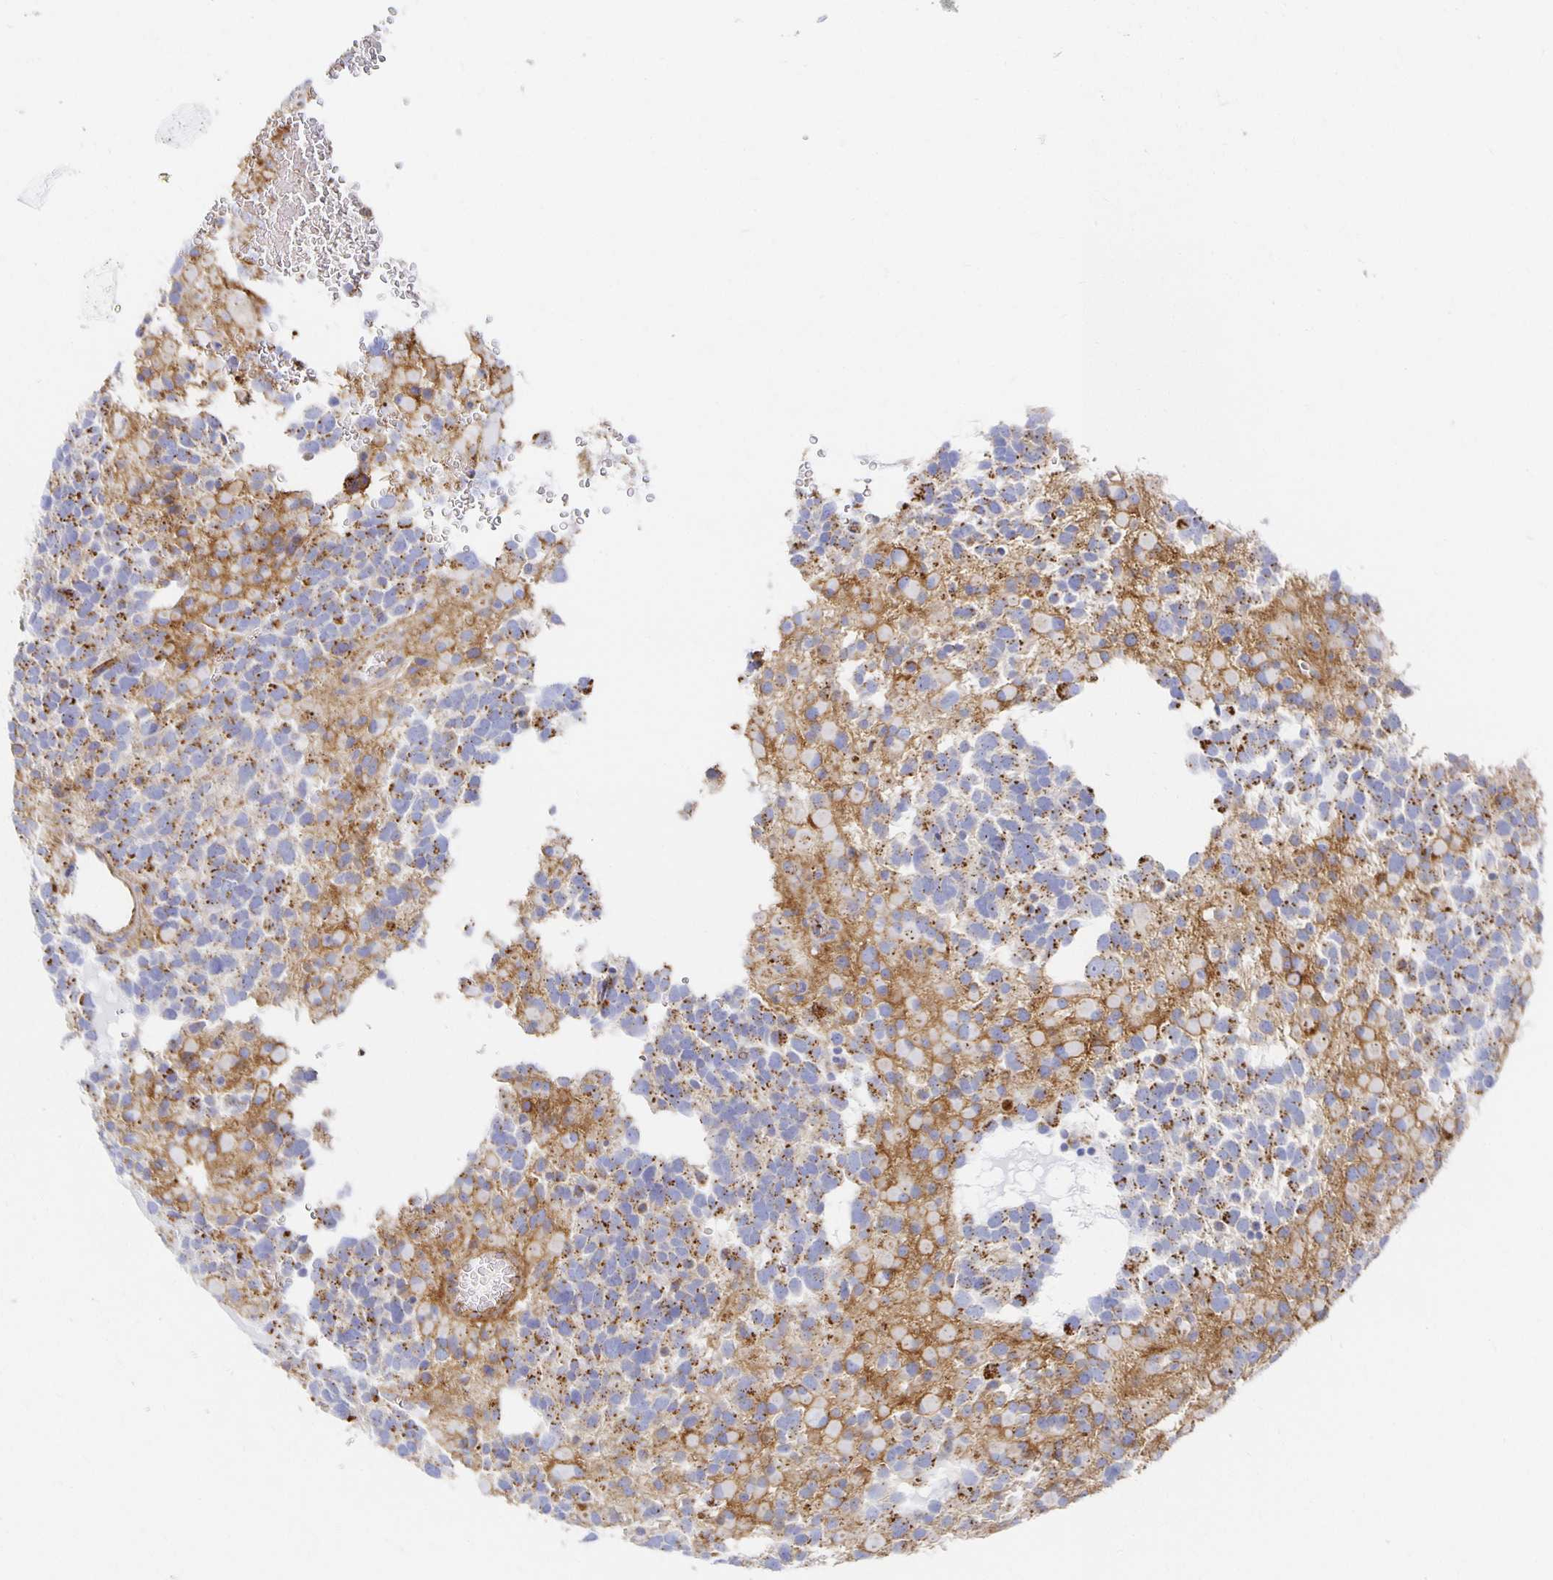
{"staining": {"intensity": "moderate", "quantity": ">75%", "location": "cytoplasmic/membranous"}, "tissue": "glioma", "cell_type": "Tumor cells", "image_type": "cancer", "snomed": [{"axis": "morphology", "description": "Glioma, malignant, High grade"}, {"axis": "topography", "description": "Brain"}], "caption": "Protein staining displays moderate cytoplasmic/membranous staining in approximately >75% of tumor cells in malignant glioma (high-grade).", "gene": "TAAR1", "patient": {"sex": "female", "age": 40}}